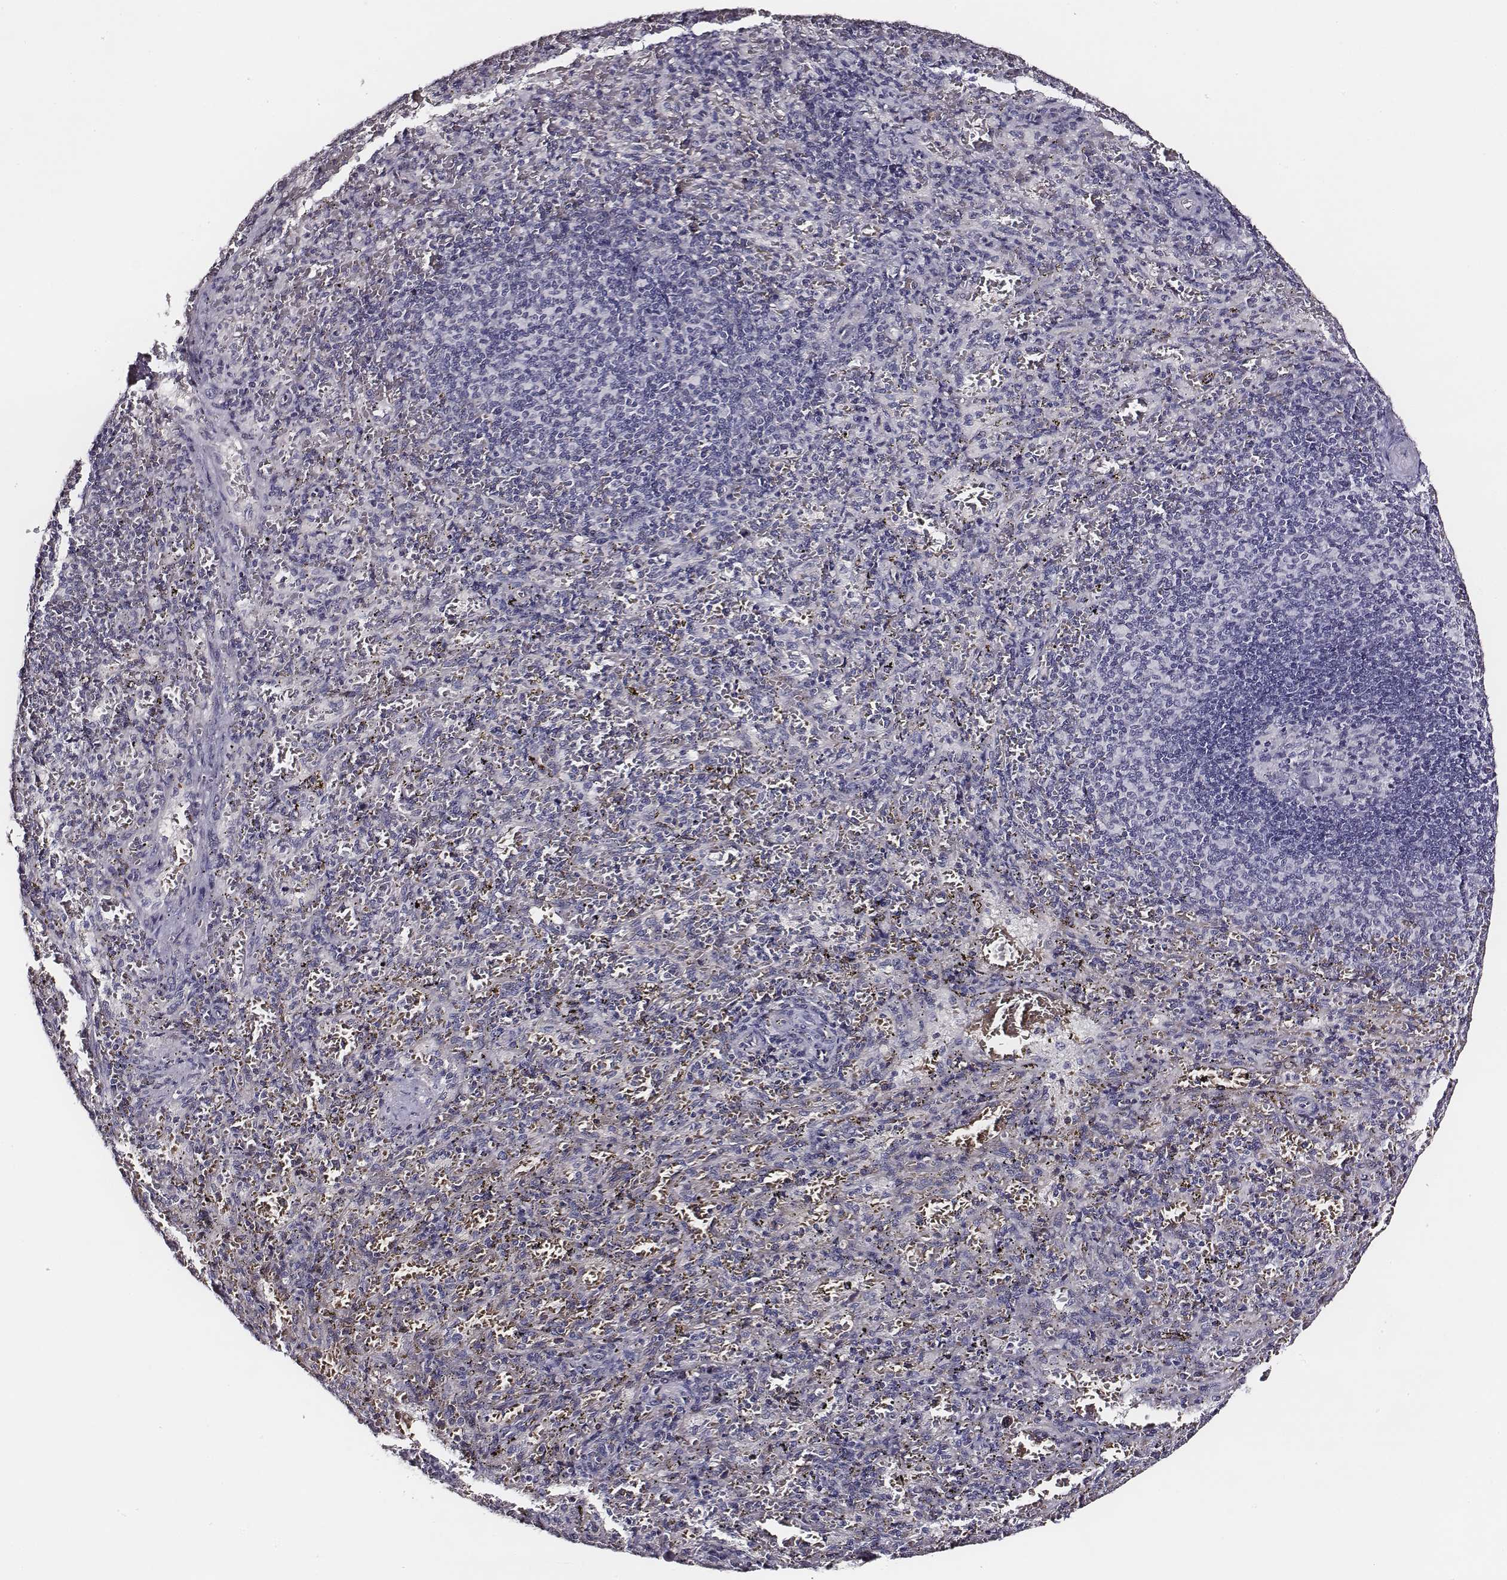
{"staining": {"intensity": "negative", "quantity": "none", "location": "none"}, "tissue": "spleen", "cell_type": "Cells in red pulp", "image_type": "normal", "snomed": [{"axis": "morphology", "description": "Normal tissue, NOS"}, {"axis": "topography", "description": "Spleen"}], "caption": "A histopathology image of spleen stained for a protein exhibits no brown staining in cells in red pulp. Brightfield microscopy of immunohistochemistry (IHC) stained with DAB (3,3'-diaminobenzidine) (brown) and hematoxylin (blue), captured at high magnification.", "gene": "AADAT", "patient": {"sex": "male", "age": 57}}